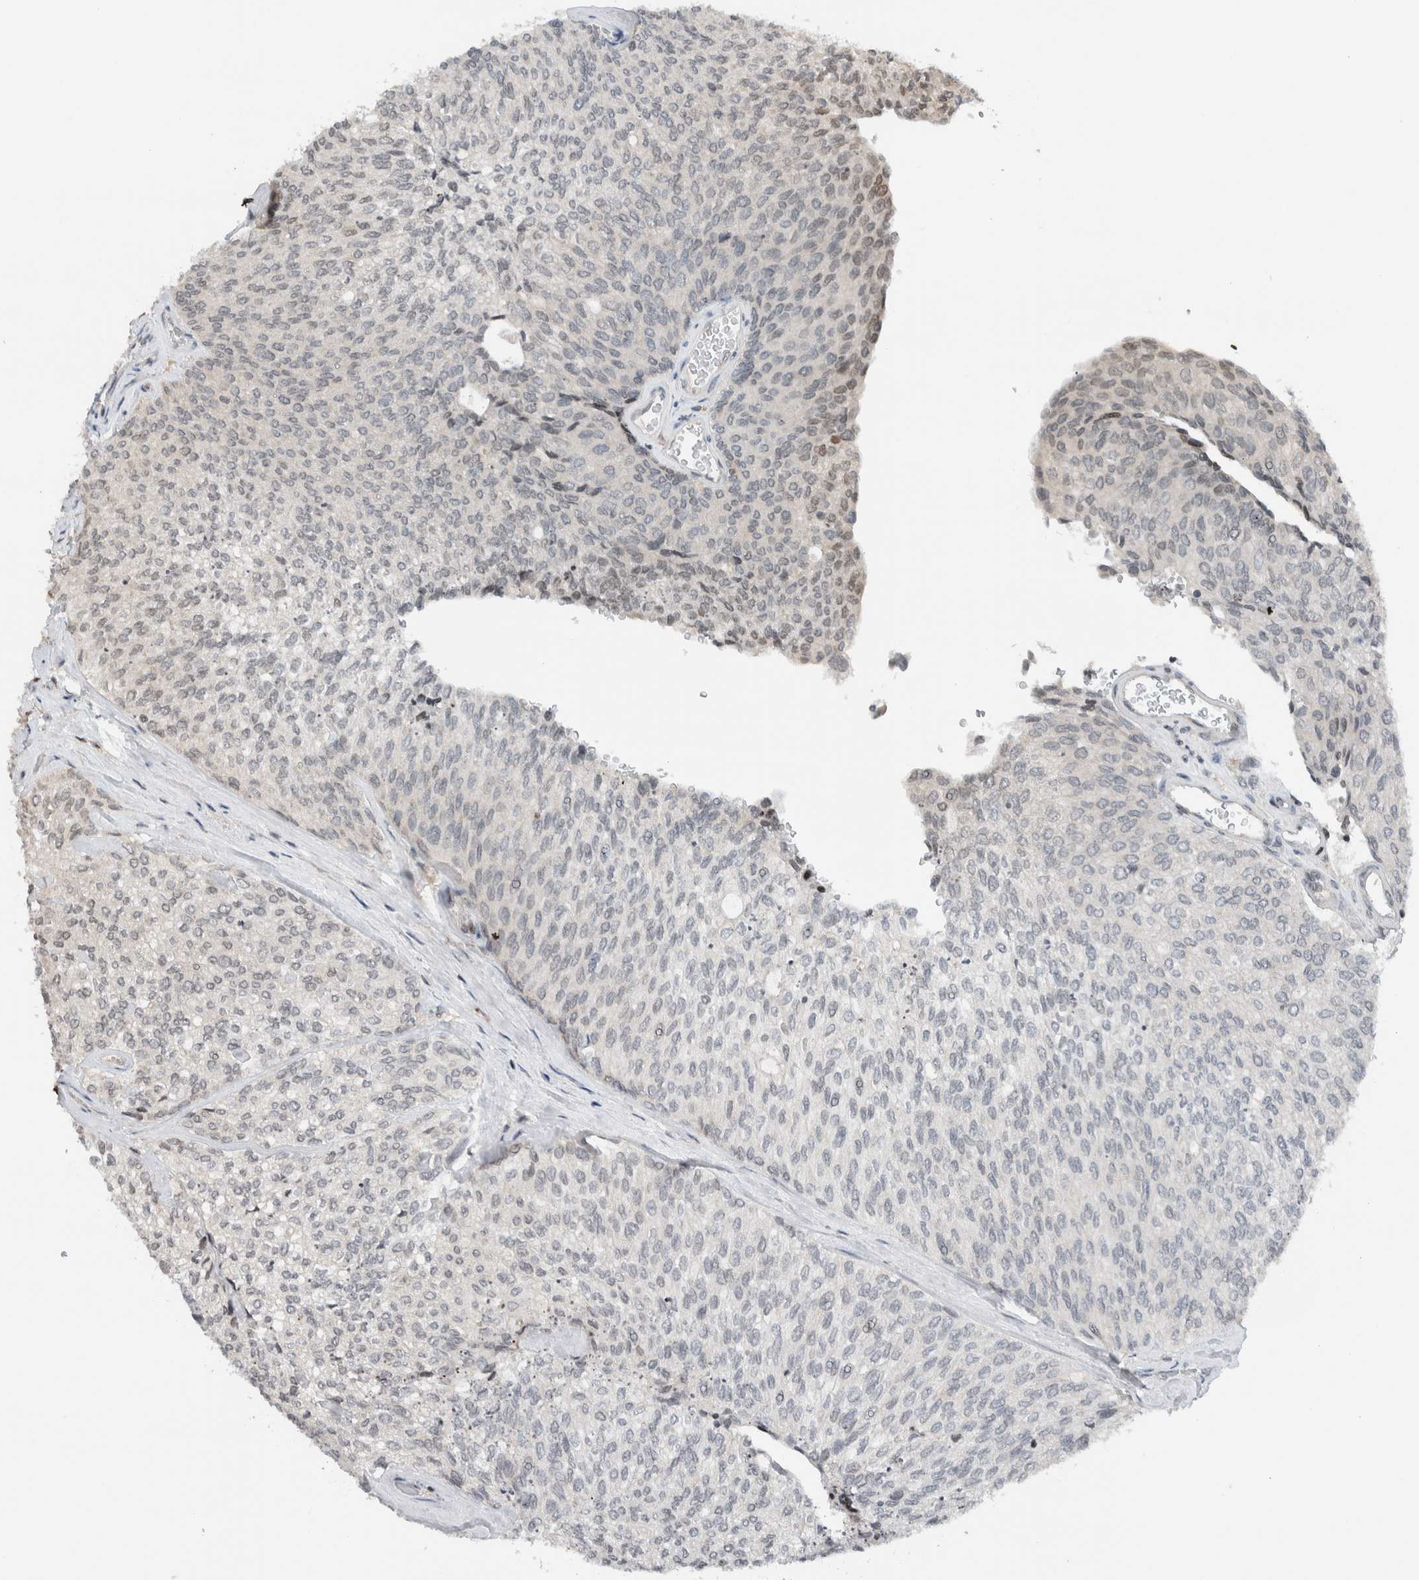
{"staining": {"intensity": "weak", "quantity": "<25%", "location": "nuclear"}, "tissue": "urothelial cancer", "cell_type": "Tumor cells", "image_type": "cancer", "snomed": [{"axis": "morphology", "description": "Urothelial carcinoma, Low grade"}, {"axis": "topography", "description": "Urinary bladder"}], "caption": "IHC photomicrograph of low-grade urothelial carcinoma stained for a protein (brown), which reveals no staining in tumor cells.", "gene": "NPLOC4", "patient": {"sex": "female", "age": 79}}